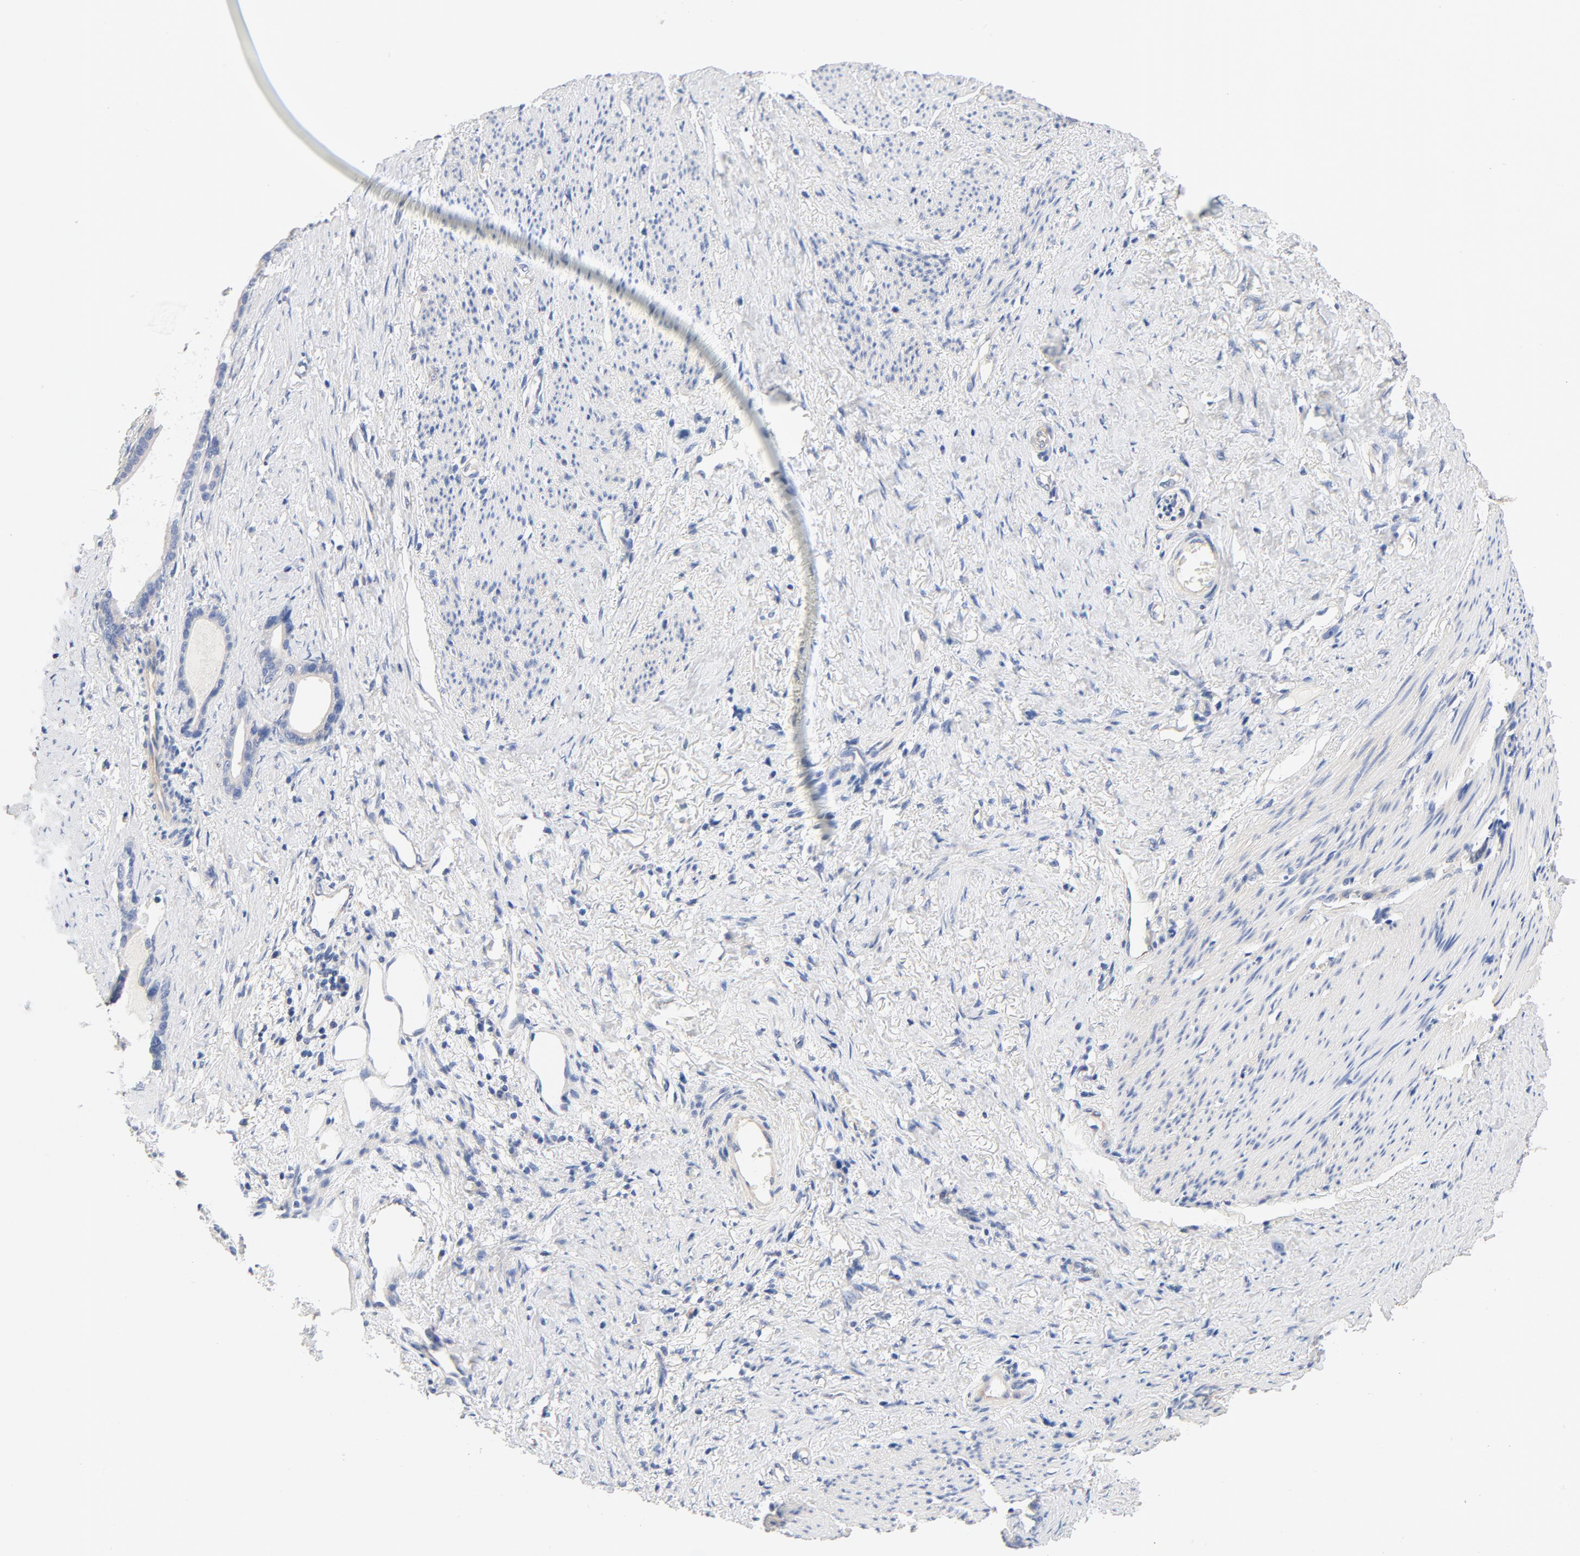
{"staining": {"intensity": "weak", "quantity": "<25%", "location": "cytoplasmic/membranous"}, "tissue": "stomach cancer", "cell_type": "Tumor cells", "image_type": "cancer", "snomed": [{"axis": "morphology", "description": "Adenocarcinoma, NOS"}, {"axis": "topography", "description": "Stomach"}], "caption": "IHC of stomach adenocarcinoma shows no staining in tumor cells. (DAB (3,3'-diaminobenzidine) IHC with hematoxylin counter stain).", "gene": "DYNC1H1", "patient": {"sex": "female", "age": 75}}